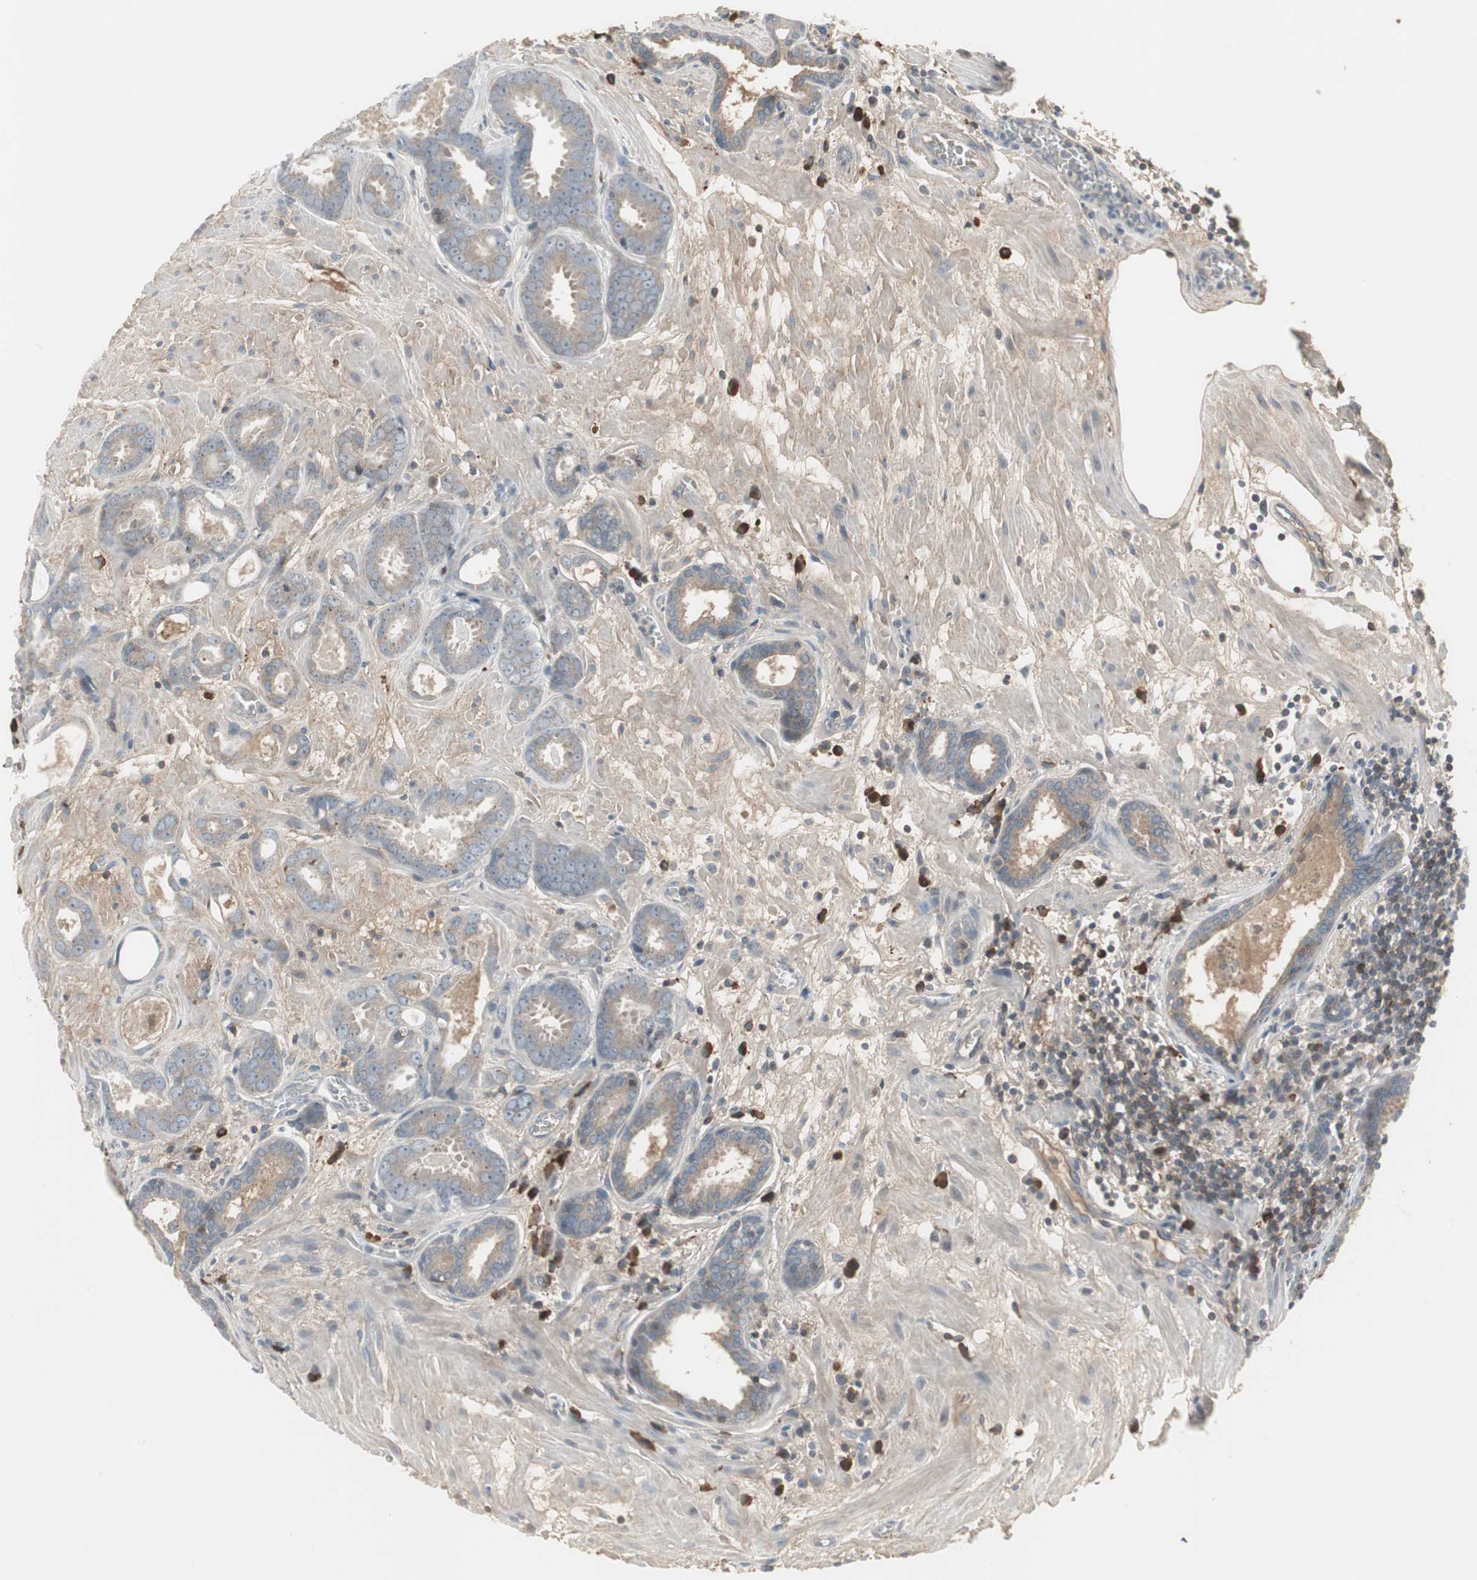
{"staining": {"intensity": "weak", "quantity": "25%-75%", "location": "cytoplasmic/membranous"}, "tissue": "prostate cancer", "cell_type": "Tumor cells", "image_type": "cancer", "snomed": [{"axis": "morphology", "description": "Adenocarcinoma, Low grade"}, {"axis": "topography", "description": "Prostate"}], "caption": "Prostate low-grade adenocarcinoma tissue demonstrates weak cytoplasmic/membranous positivity in approximately 25%-75% of tumor cells The staining was performed using DAB (3,3'-diaminobenzidine), with brown indicating positive protein expression. Nuclei are stained blue with hematoxylin.", "gene": "ZSCAN32", "patient": {"sex": "male", "age": 57}}